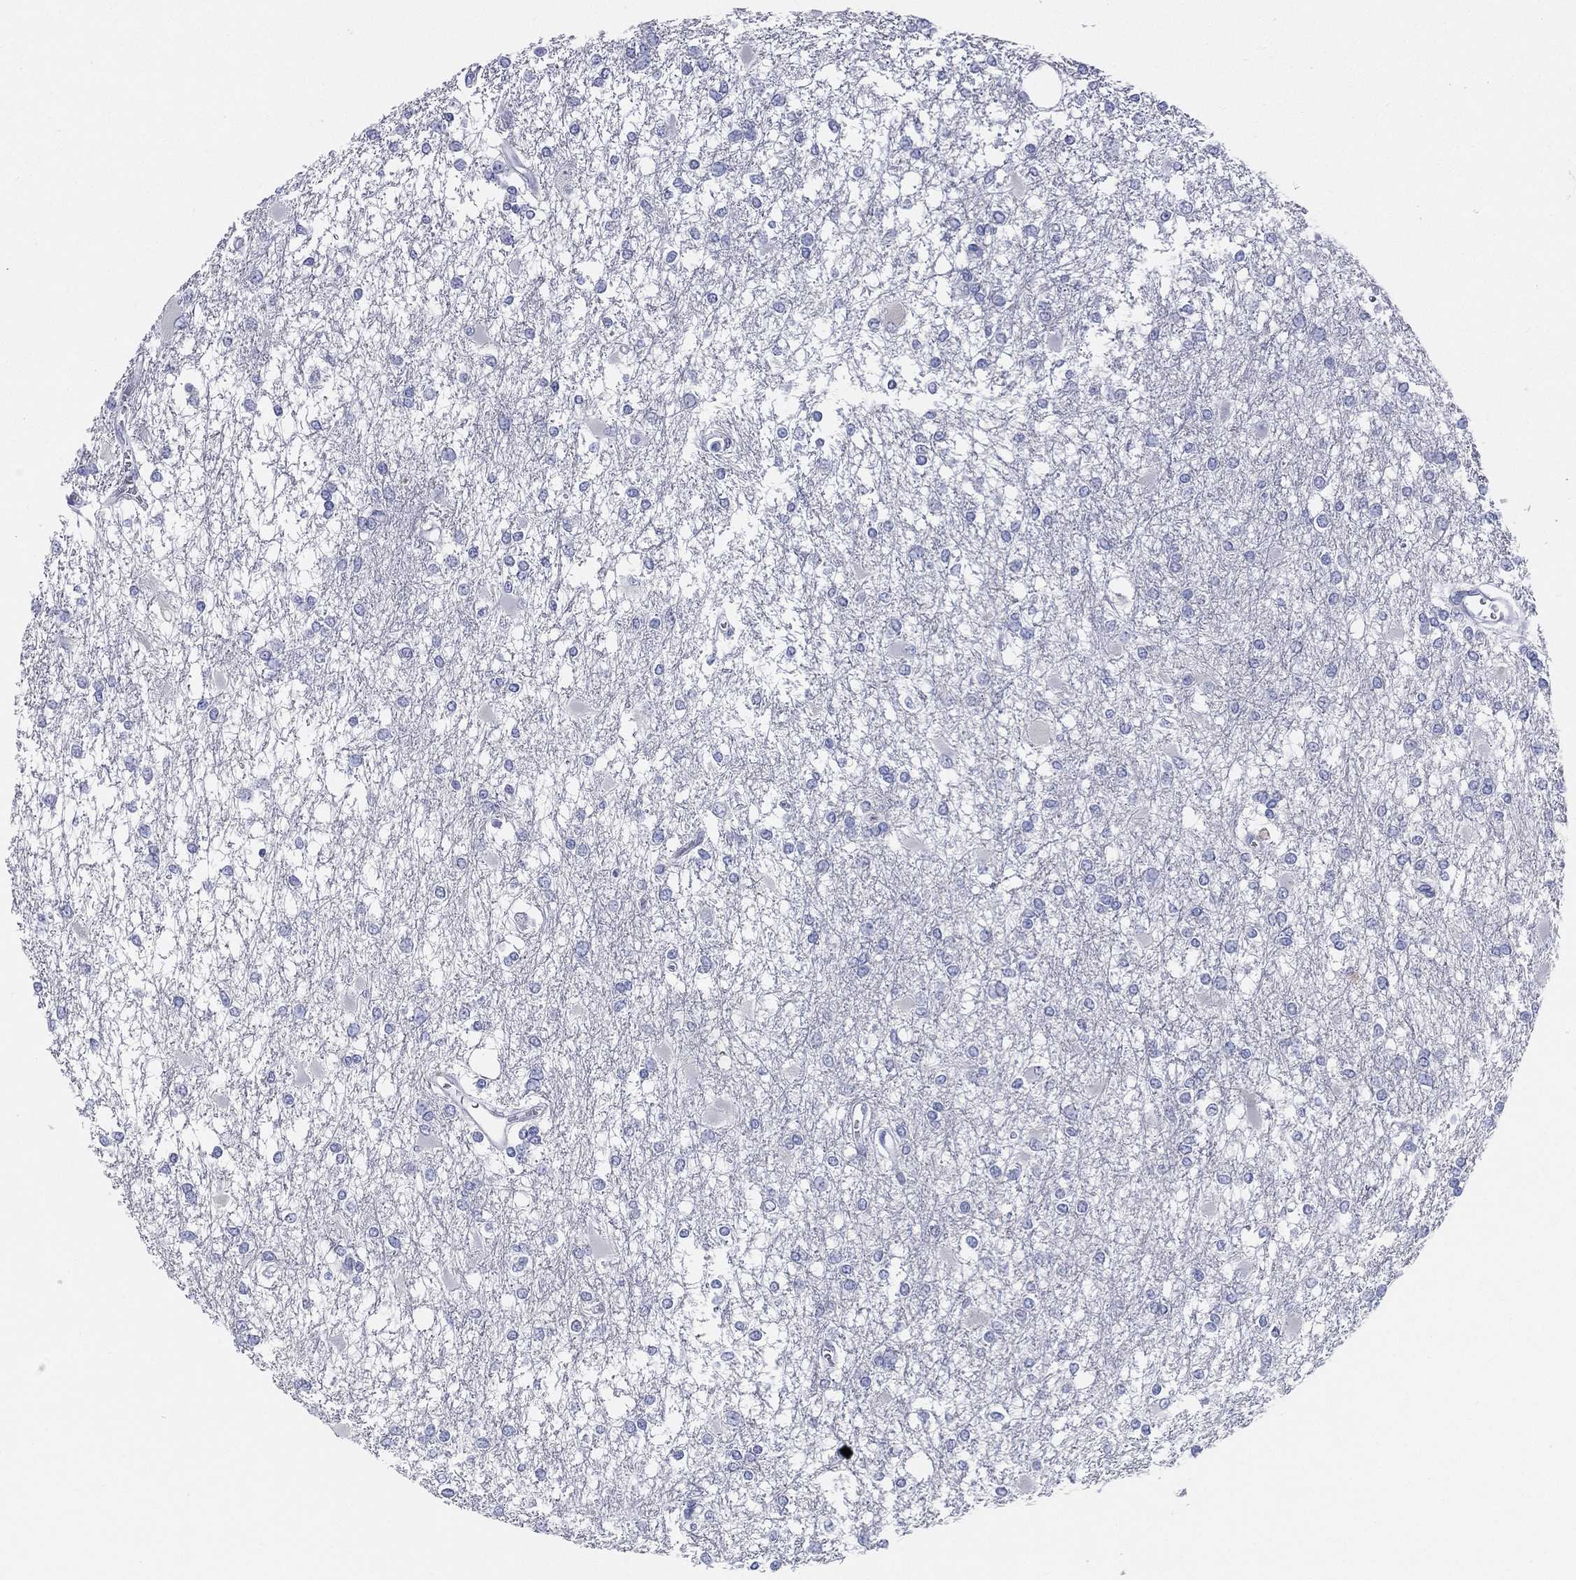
{"staining": {"intensity": "negative", "quantity": "none", "location": "none"}, "tissue": "glioma", "cell_type": "Tumor cells", "image_type": "cancer", "snomed": [{"axis": "morphology", "description": "Glioma, malignant, High grade"}, {"axis": "topography", "description": "Cerebral cortex"}], "caption": "DAB immunohistochemical staining of malignant glioma (high-grade) reveals no significant positivity in tumor cells.", "gene": "STS", "patient": {"sex": "male", "age": 79}}